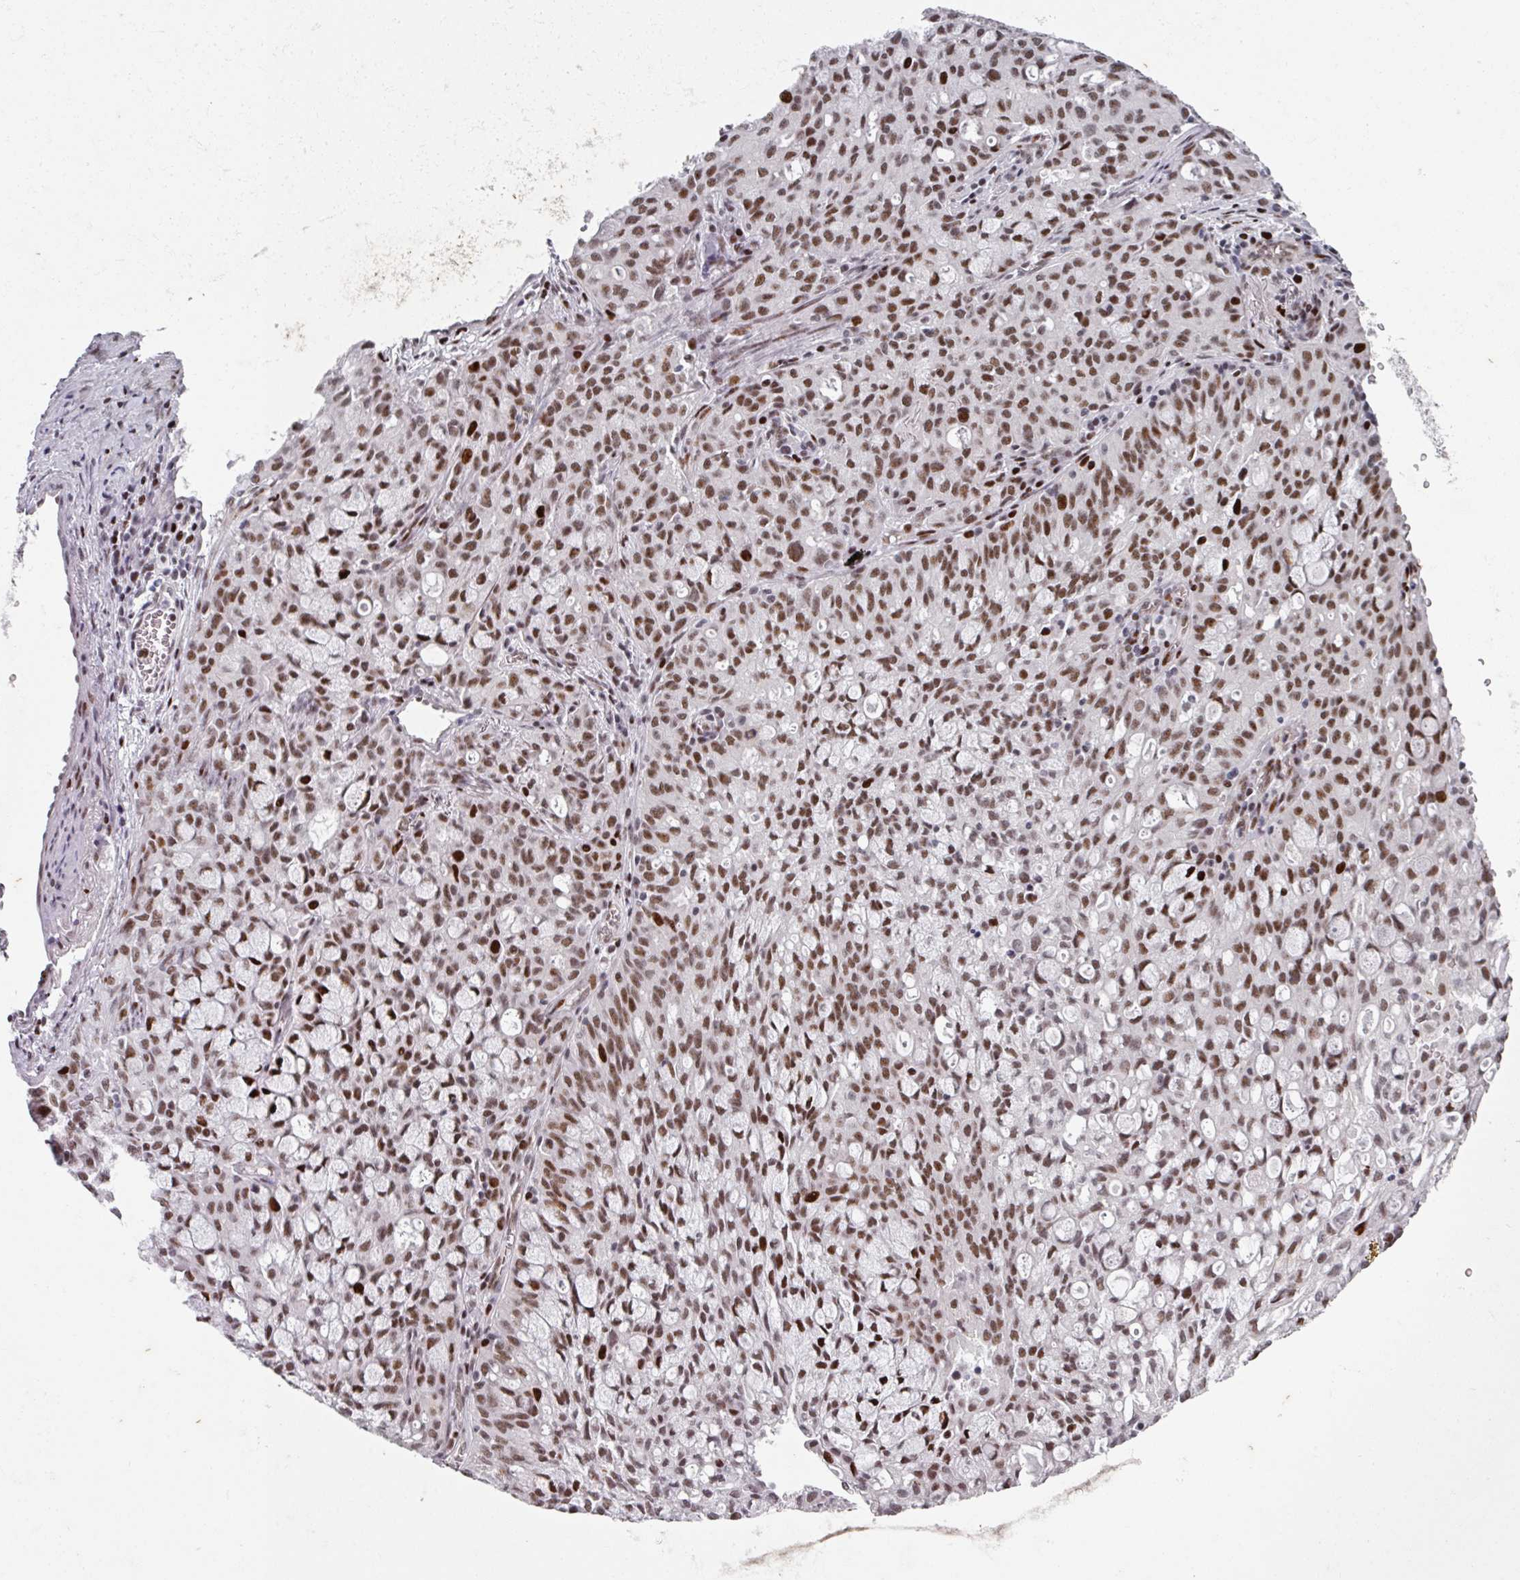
{"staining": {"intensity": "moderate", "quantity": ">75%", "location": "nuclear"}, "tissue": "lung cancer", "cell_type": "Tumor cells", "image_type": "cancer", "snomed": [{"axis": "morphology", "description": "Adenocarcinoma, NOS"}, {"axis": "topography", "description": "Lung"}], "caption": "Tumor cells demonstrate medium levels of moderate nuclear expression in approximately >75% of cells in lung cancer (adenocarcinoma).", "gene": "SF3B5", "patient": {"sex": "female", "age": 44}}